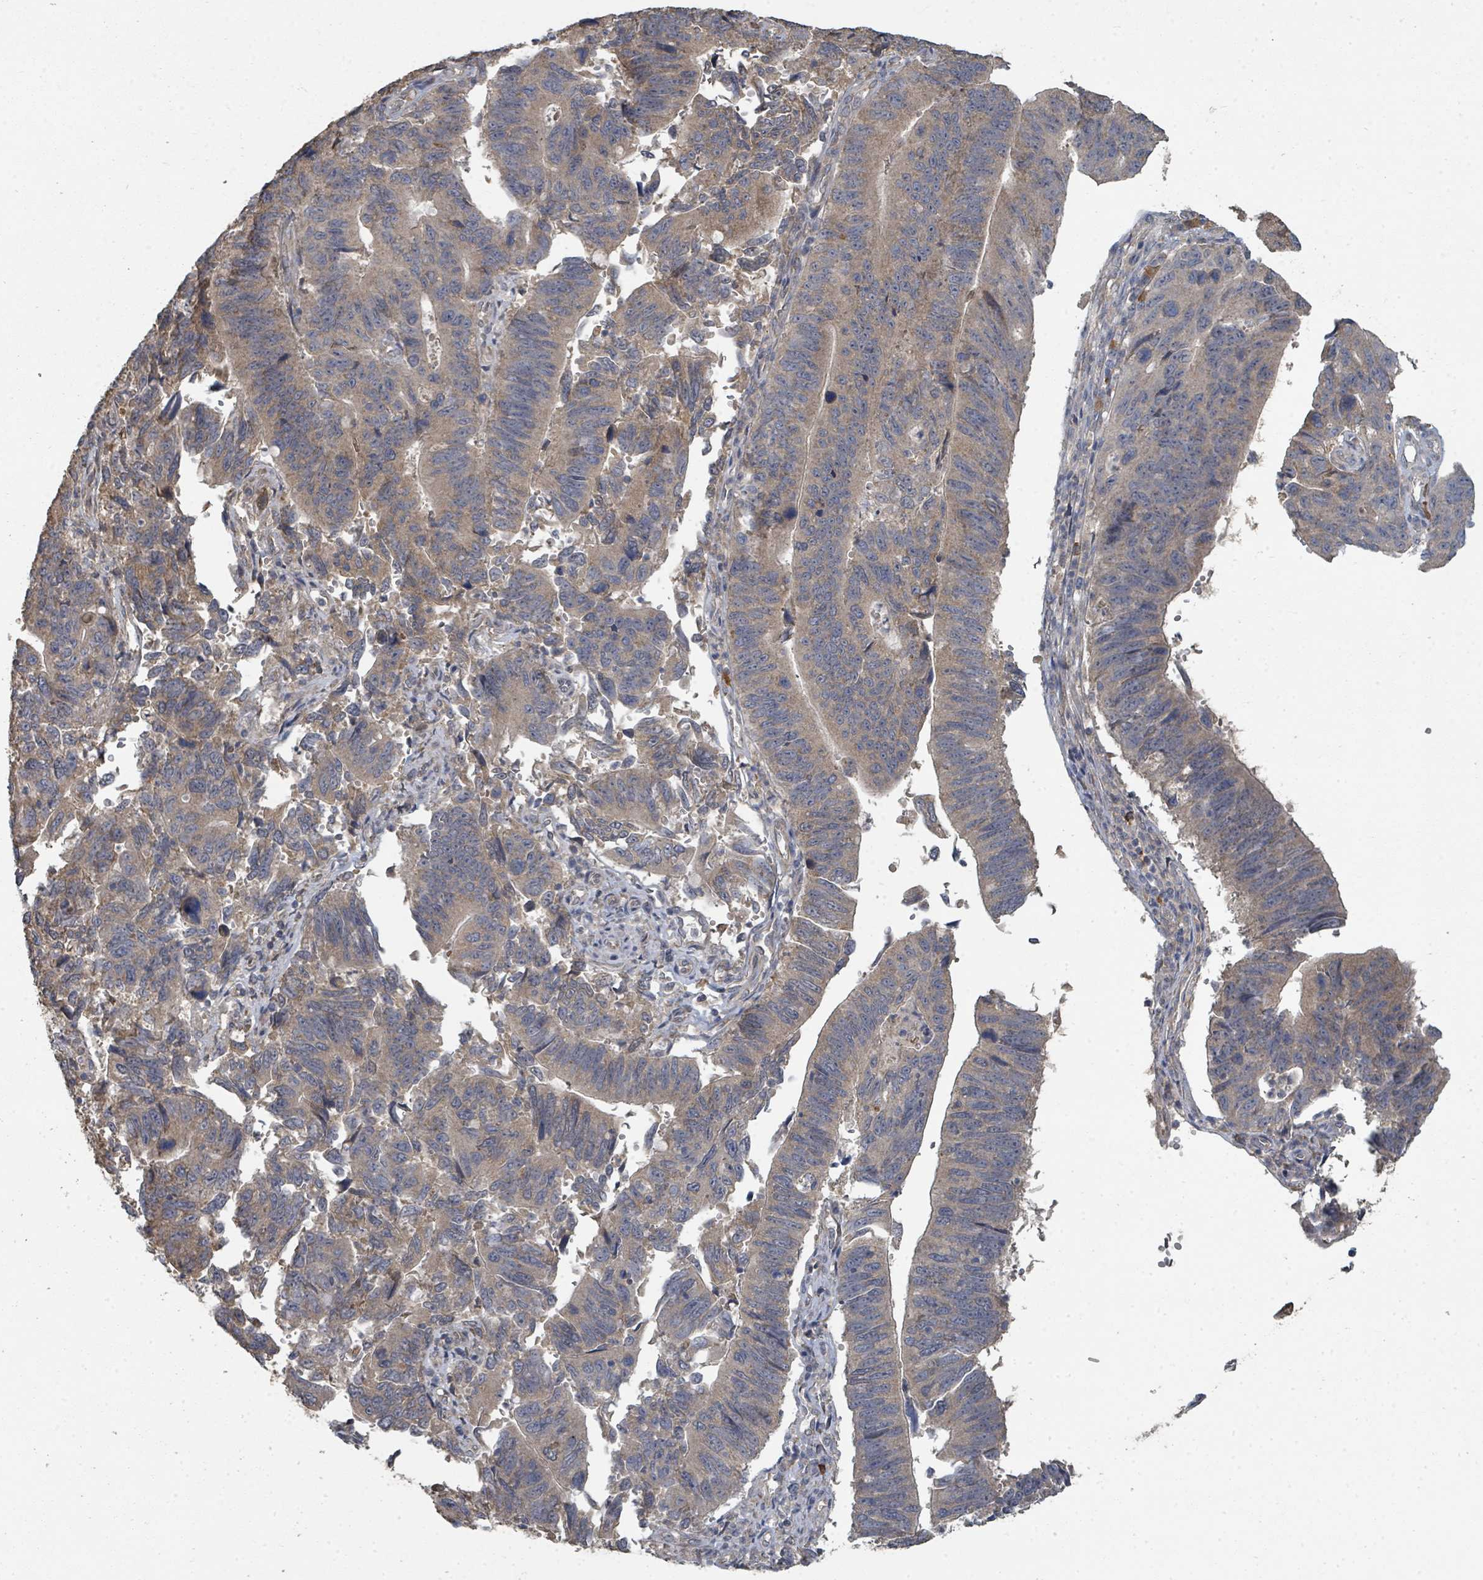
{"staining": {"intensity": "weak", "quantity": "25%-75%", "location": "cytoplasmic/membranous"}, "tissue": "stomach cancer", "cell_type": "Tumor cells", "image_type": "cancer", "snomed": [{"axis": "morphology", "description": "Adenocarcinoma, NOS"}, {"axis": "topography", "description": "Stomach"}], "caption": "Immunohistochemistry micrograph of neoplastic tissue: human stomach adenocarcinoma stained using IHC shows low levels of weak protein expression localized specifically in the cytoplasmic/membranous of tumor cells, appearing as a cytoplasmic/membranous brown color.", "gene": "WDFY1", "patient": {"sex": "male", "age": 59}}